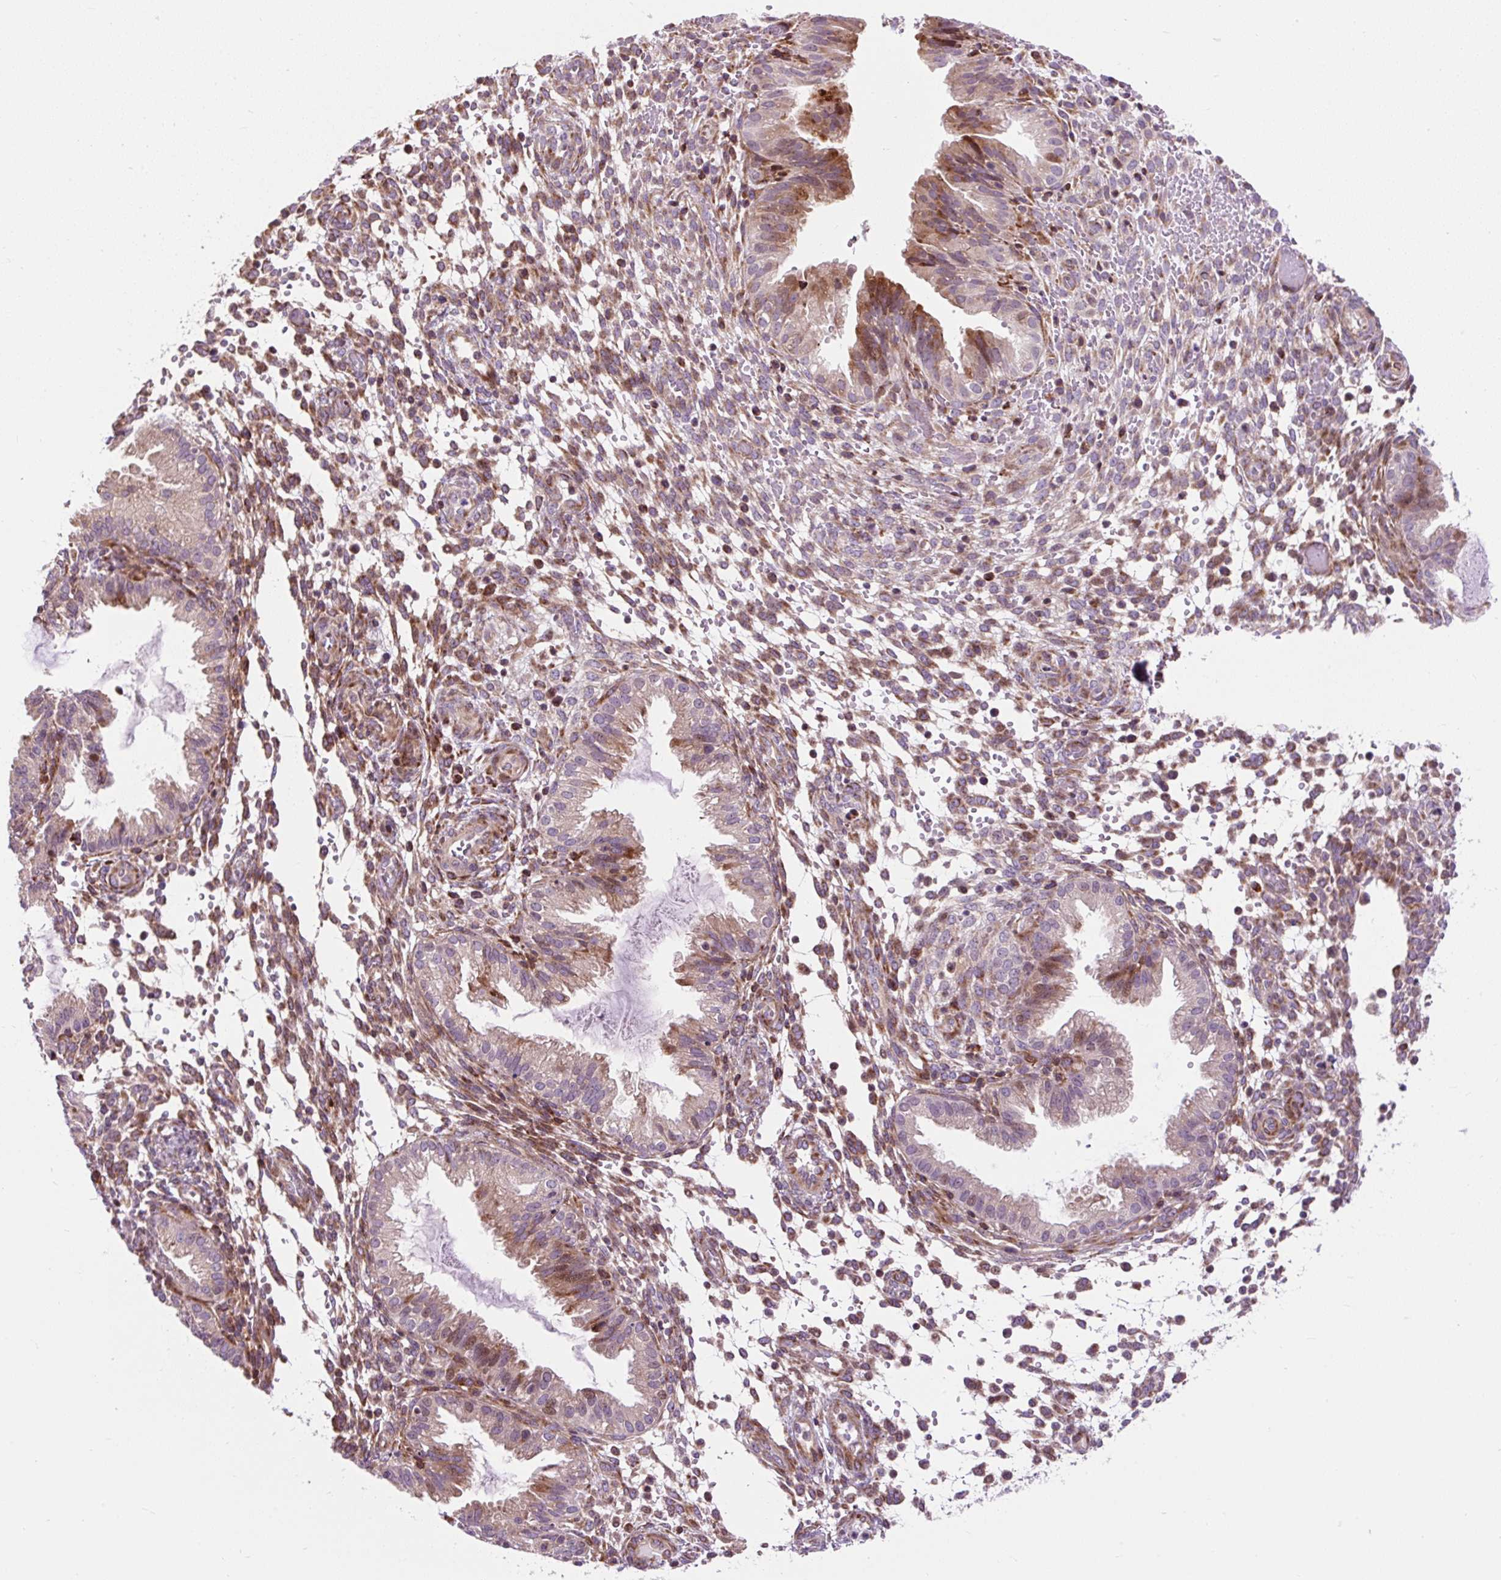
{"staining": {"intensity": "moderate", "quantity": "25%-75%", "location": "cytoplasmic/membranous"}, "tissue": "endometrium", "cell_type": "Cells in endometrial stroma", "image_type": "normal", "snomed": [{"axis": "morphology", "description": "Normal tissue, NOS"}, {"axis": "topography", "description": "Endometrium"}], "caption": "Immunohistochemistry (IHC) (DAB (3,3'-diaminobenzidine)) staining of normal human endometrium exhibits moderate cytoplasmic/membranous protein positivity in approximately 25%-75% of cells in endometrial stroma. (Brightfield microscopy of DAB IHC at high magnification).", "gene": "CISD3", "patient": {"sex": "female", "age": 33}}